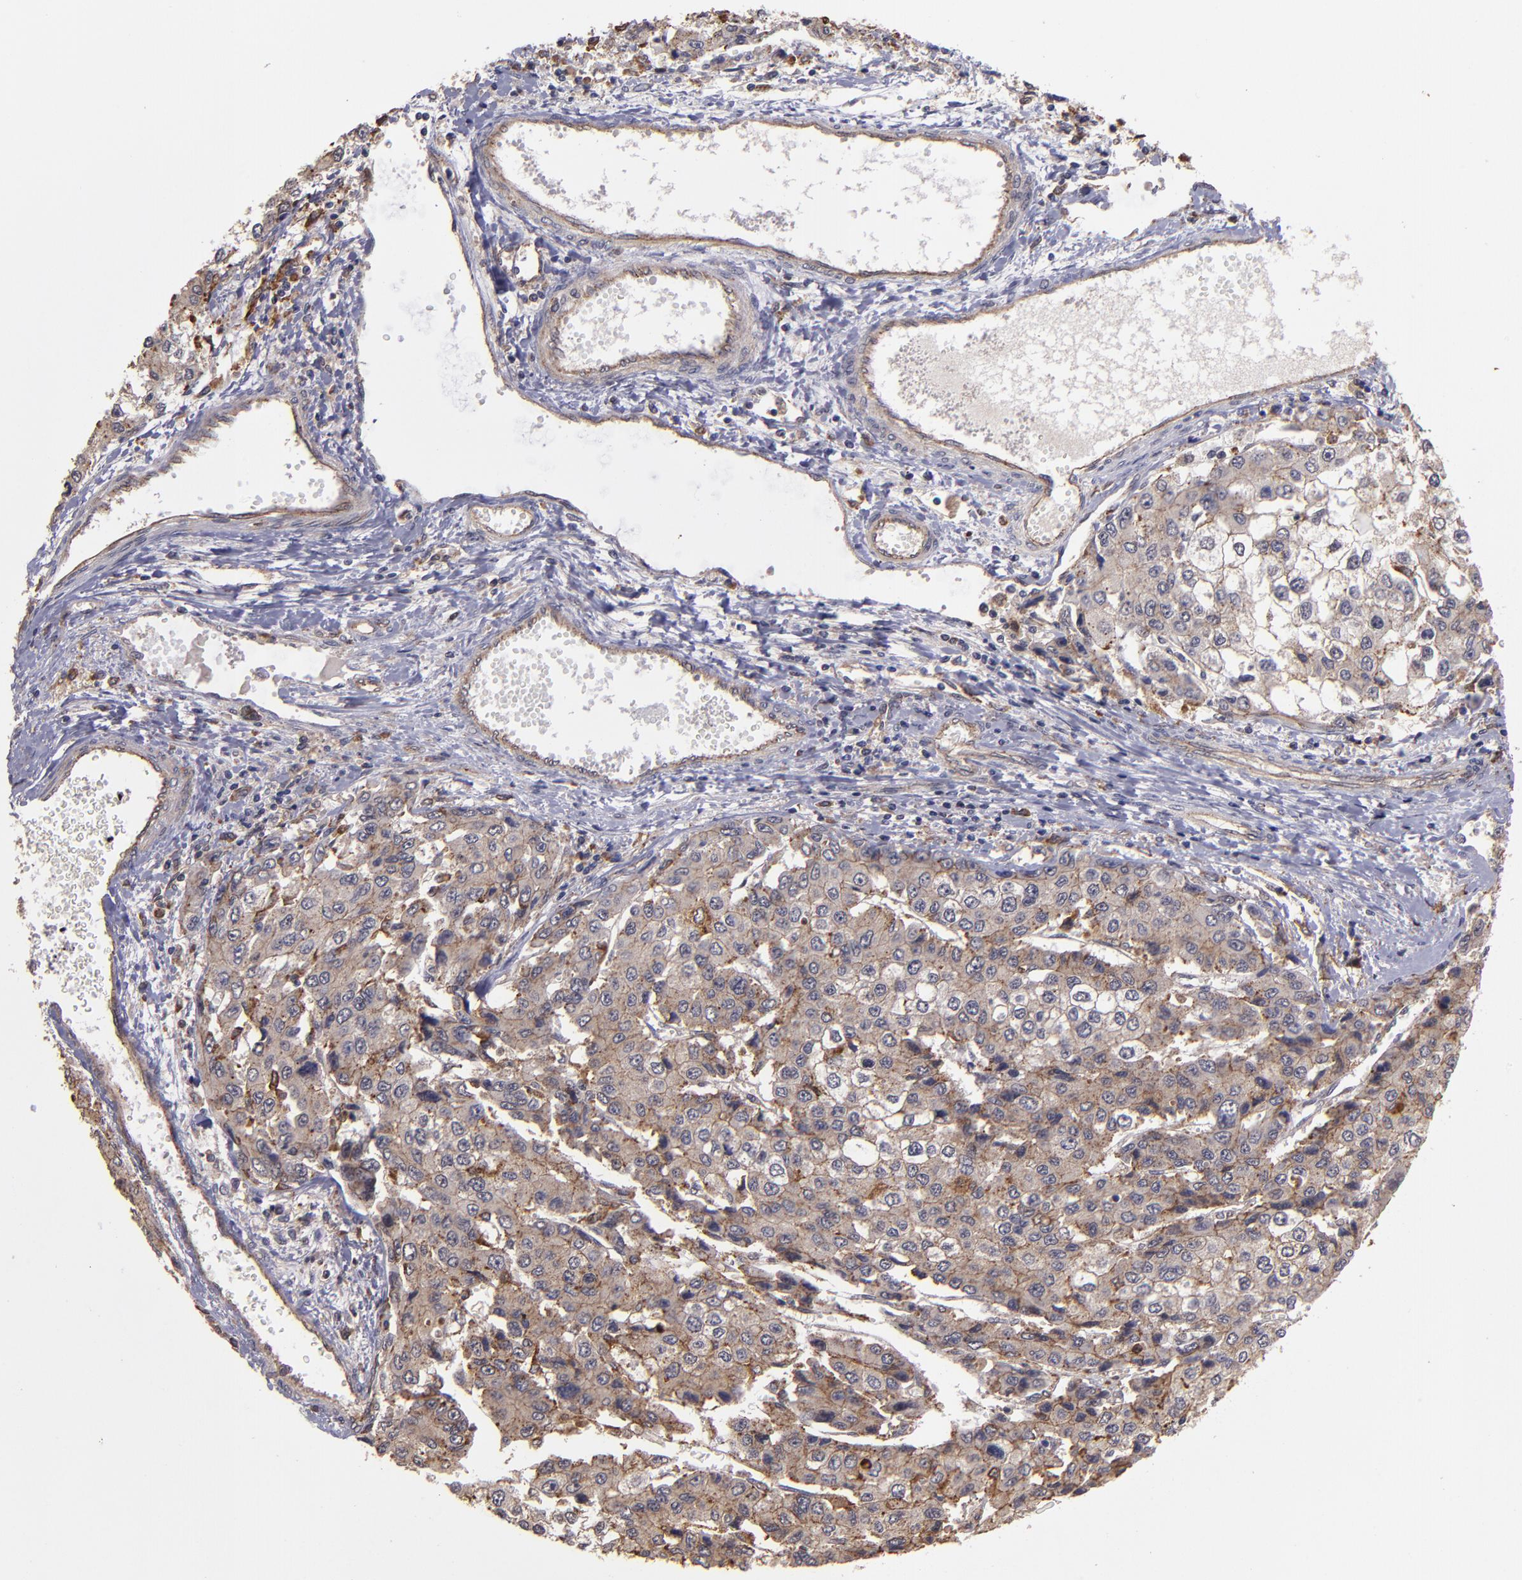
{"staining": {"intensity": "moderate", "quantity": "25%-75%", "location": "cytoplasmic/membranous"}, "tissue": "liver cancer", "cell_type": "Tumor cells", "image_type": "cancer", "snomed": [{"axis": "morphology", "description": "Carcinoma, Hepatocellular, NOS"}, {"axis": "topography", "description": "Liver"}], "caption": "A histopathology image showing moderate cytoplasmic/membranous expression in about 25%-75% of tumor cells in hepatocellular carcinoma (liver), as visualized by brown immunohistochemical staining.", "gene": "SIPA1L1", "patient": {"sex": "female", "age": 66}}